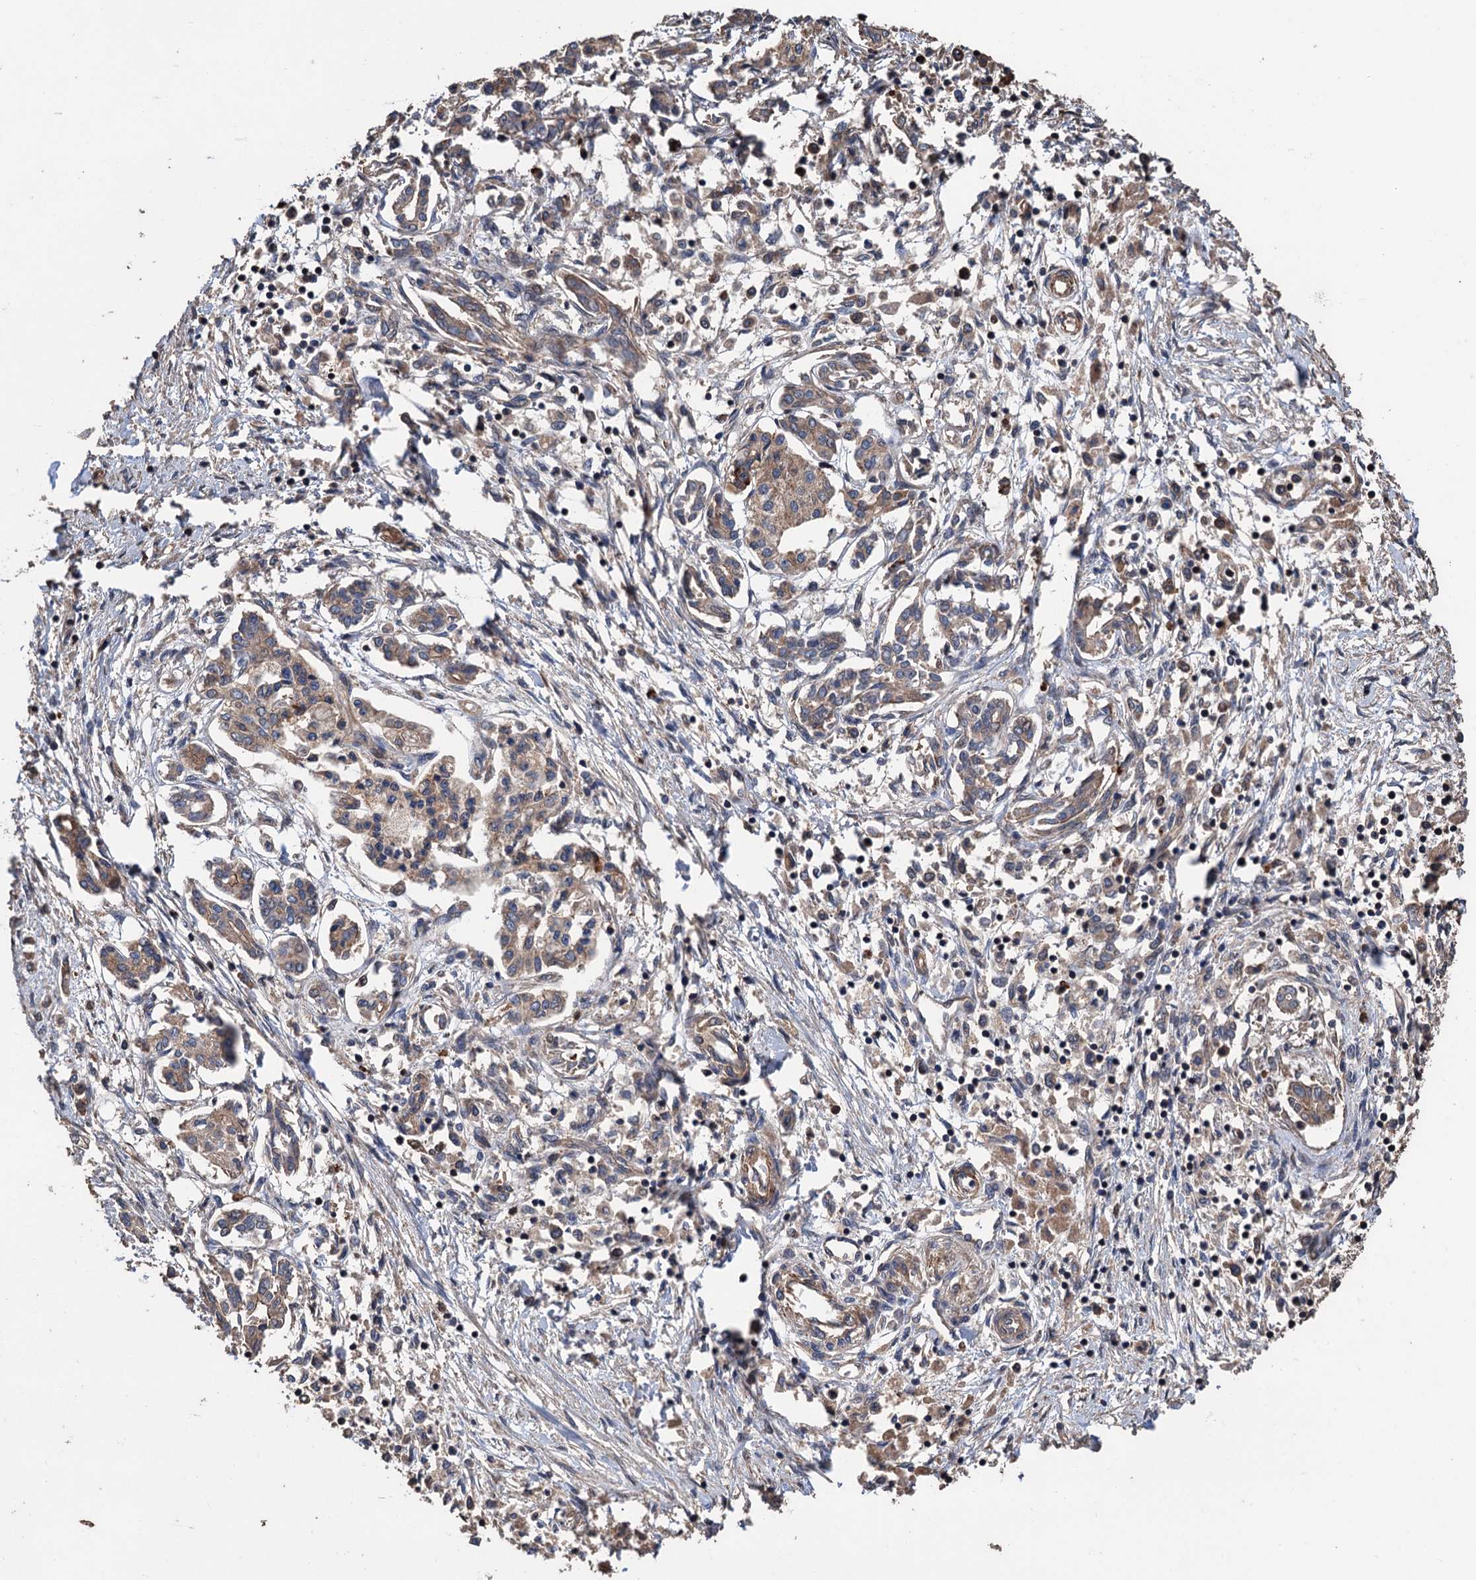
{"staining": {"intensity": "weak", "quantity": ">75%", "location": "cytoplasmic/membranous"}, "tissue": "pancreatic cancer", "cell_type": "Tumor cells", "image_type": "cancer", "snomed": [{"axis": "morphology", "description": "Adenocarcinoma, NOS"}, {"axis": "topography", "description": "Pancreas"}], "caption": "Pancreatic adenocarcinoma tissue reveals weak cytoplasmic/membranous positivity in approximately >75% of tumor cells, visualized by immunohistochemistry.", "gene": "PPP4R1", "patient": {"sex": "female", "age": 50}}